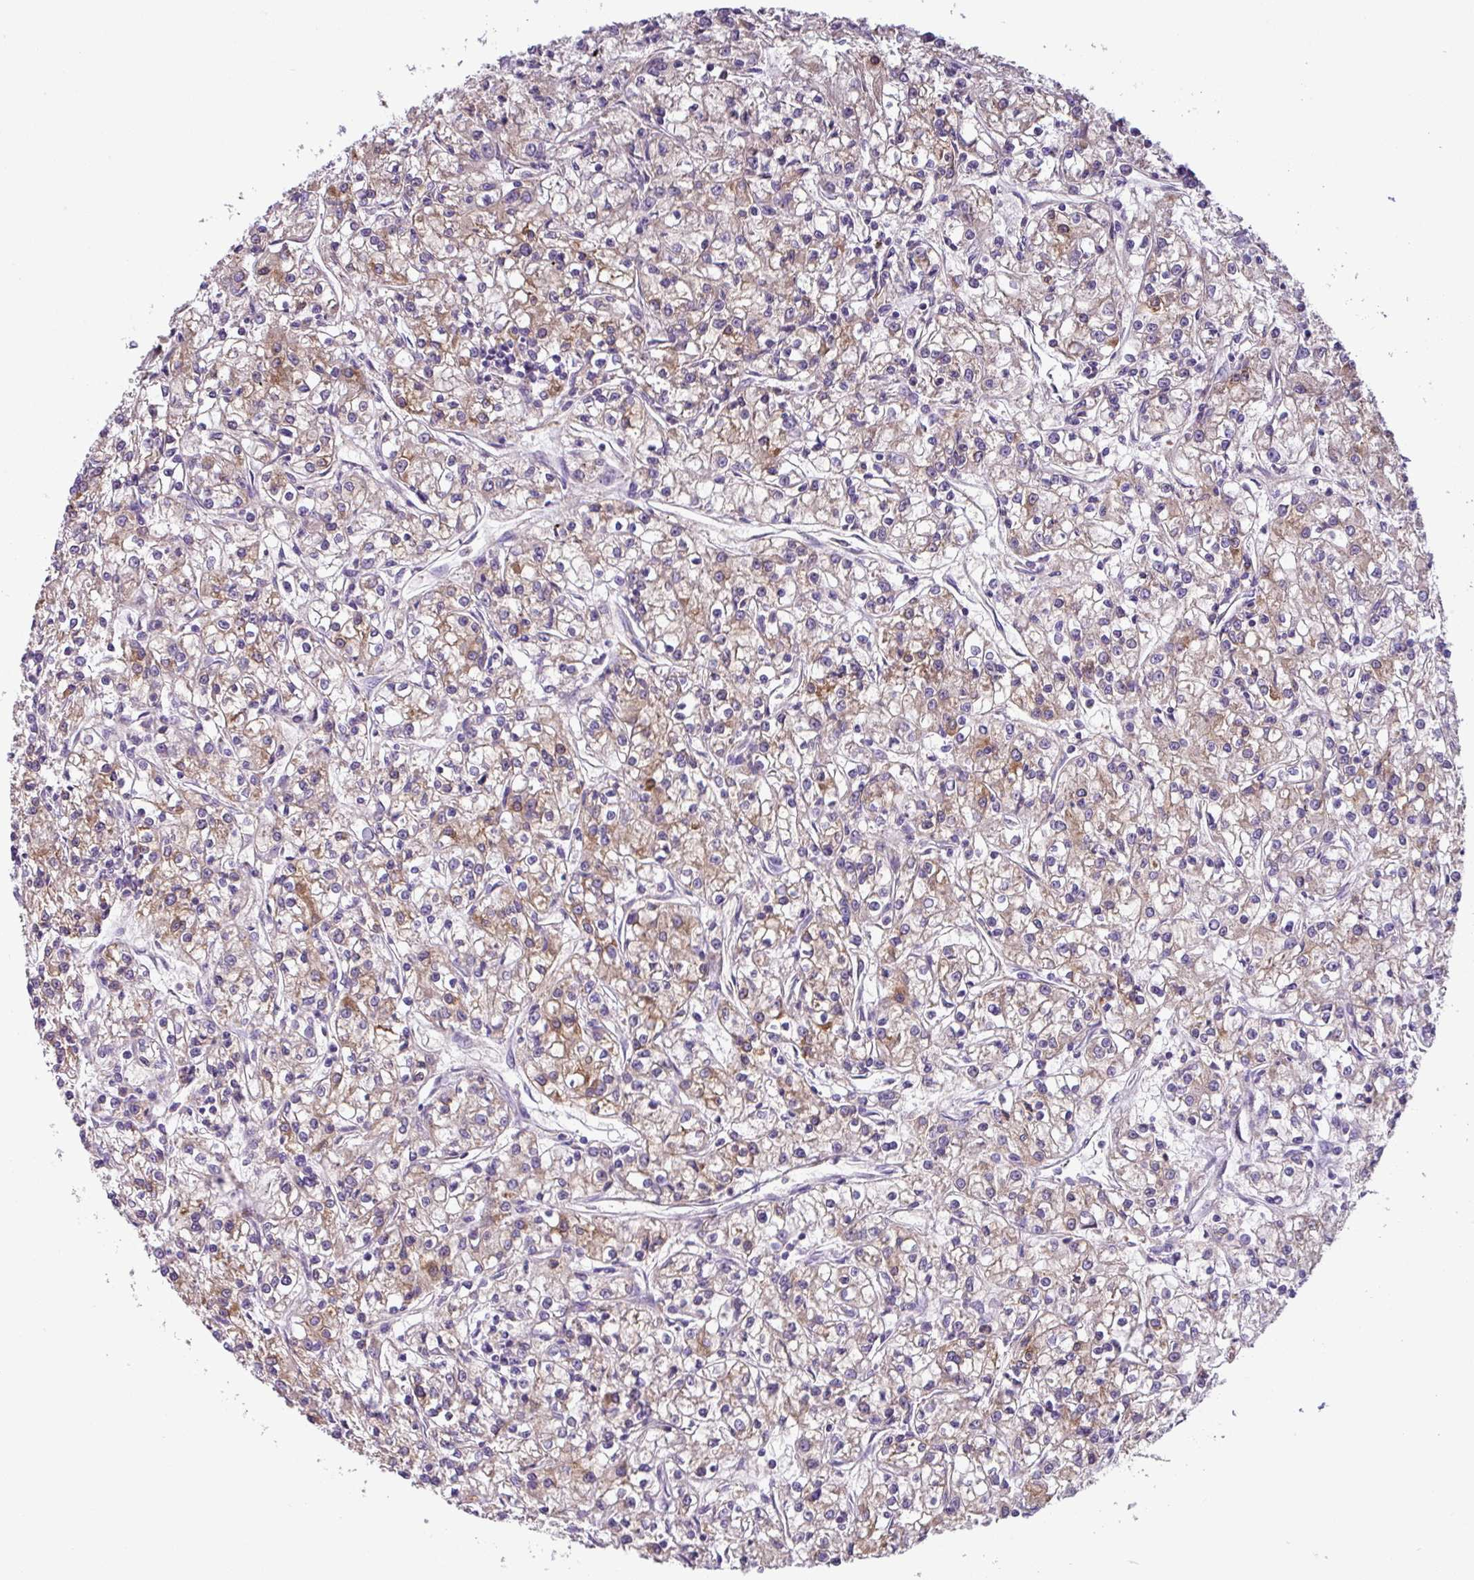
{"staining": {"intensity": "weak", "quantity": "25%-75%", "location": "cytoplasmic/membranous"}, "tissue": "renal cancer", "cell_type": "Tumor cells", "image_type": "cancer", "snomed": [{"axis": "morphology", "description": "Adenocarcinoma, NOS"}, {"axis": "topography", "description": "Kidney"}], "caption": "High-power microscopy captured an immunohistochemistry (IHC) micrograph of renal cancer (adenocarcinoma), revealing weak cytoplasmic/membranous staining in approximately 25%-75% of tumor cells. (Brightfield microscopy of DAB IHC at high magnification).", "gene": "SLC23A2", "patient": {"sex": "female", "age": 59}}